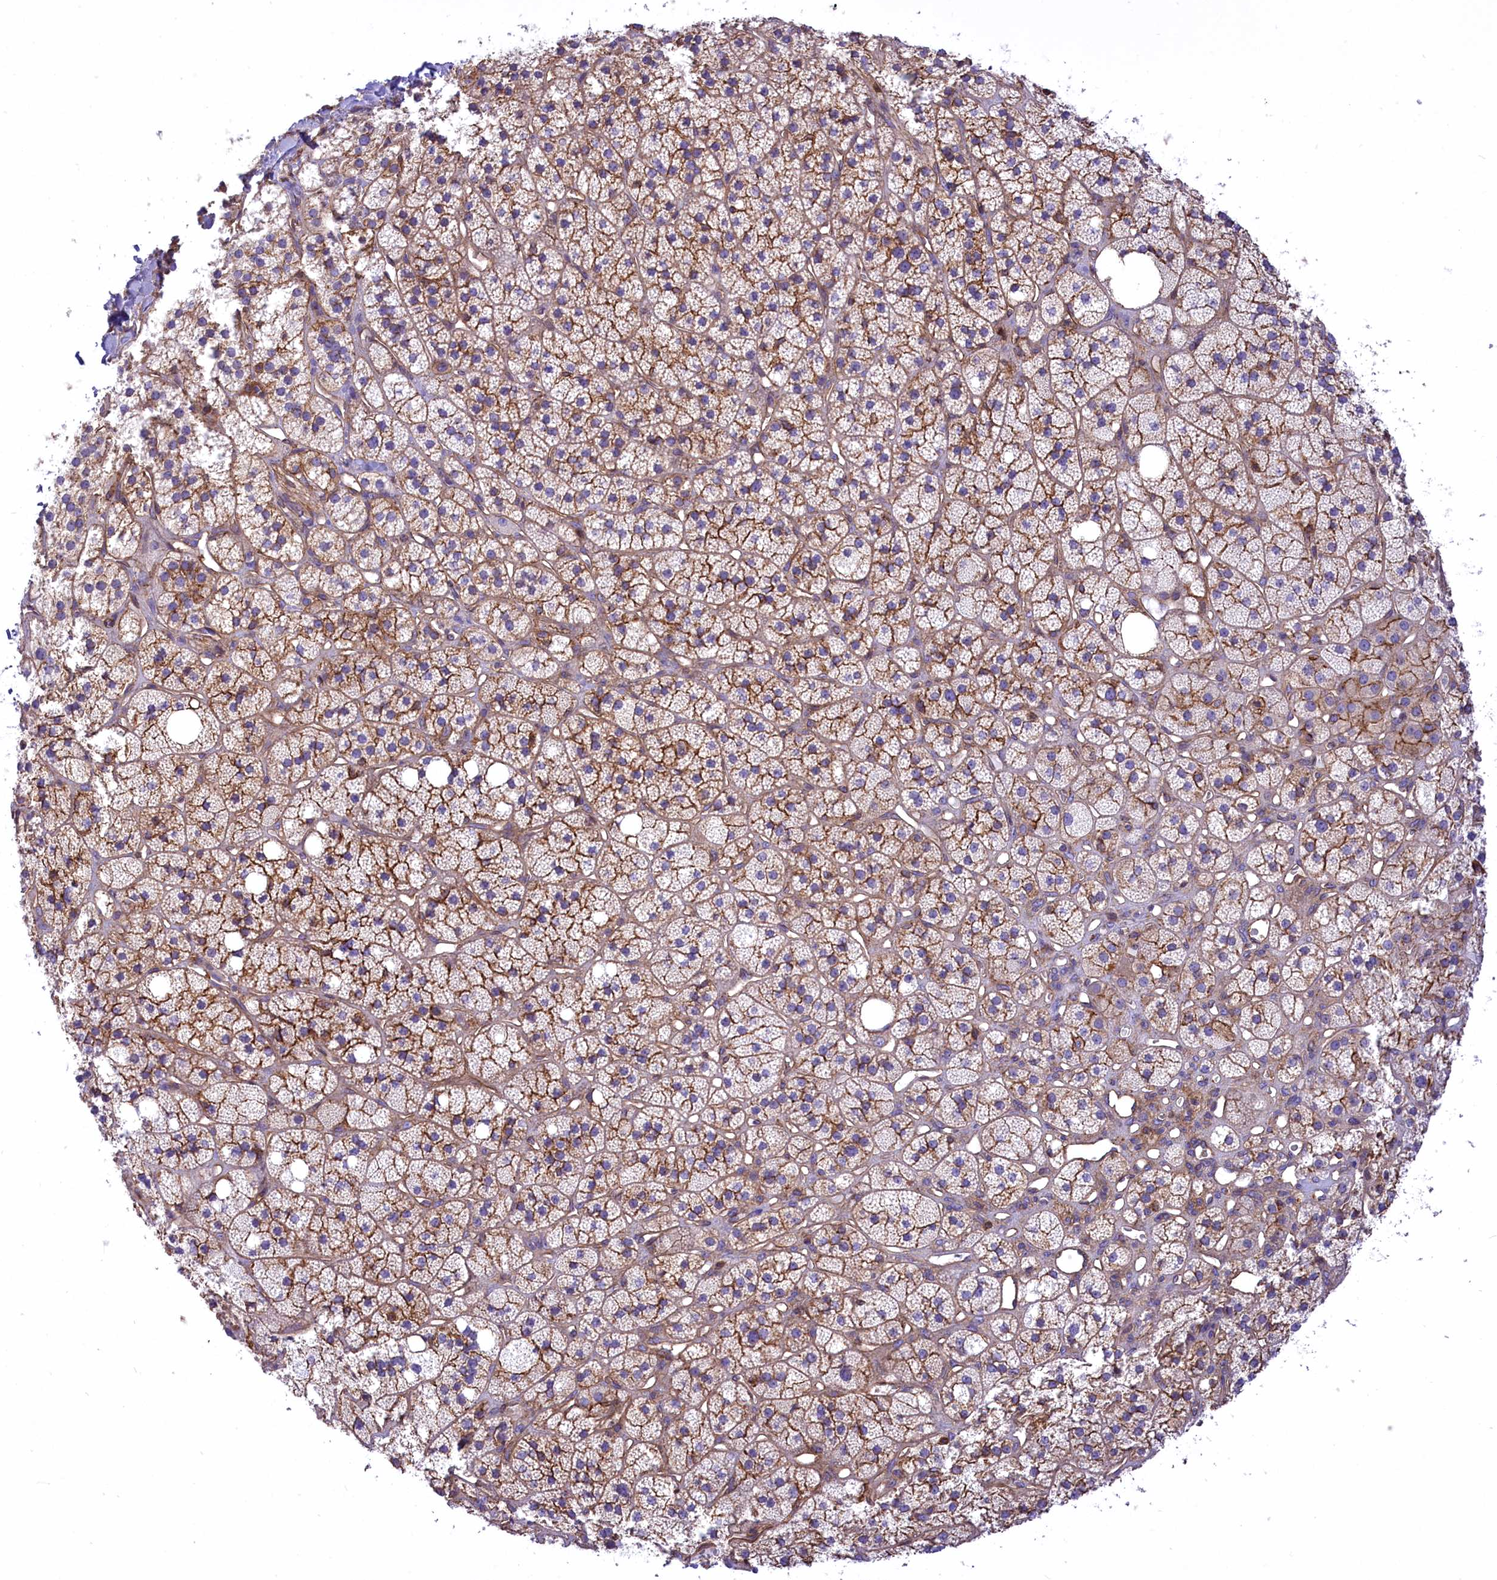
{"staining": {"intensity": "moderate", "quantity": ">75%", "location": "cytoplasmic/membranous"}, "tissue": "adrenal gland", "cell_type": "Glandular cells", "image_type": "normal", "snomed": [{"axis": "morphology", "description": "Normal tissue, NOS"}, {"axis": "topography", "description": "Adrenal gland"}], "caption": "Protein expression by immunohistochemistry exhibits moderate cytoplasmic/membranous positivity in about >75% of glandular cells in unremarkable adrenal gland.", "gene": "SEPTIN9", "patient": {"sex": "male", "age": 61}}